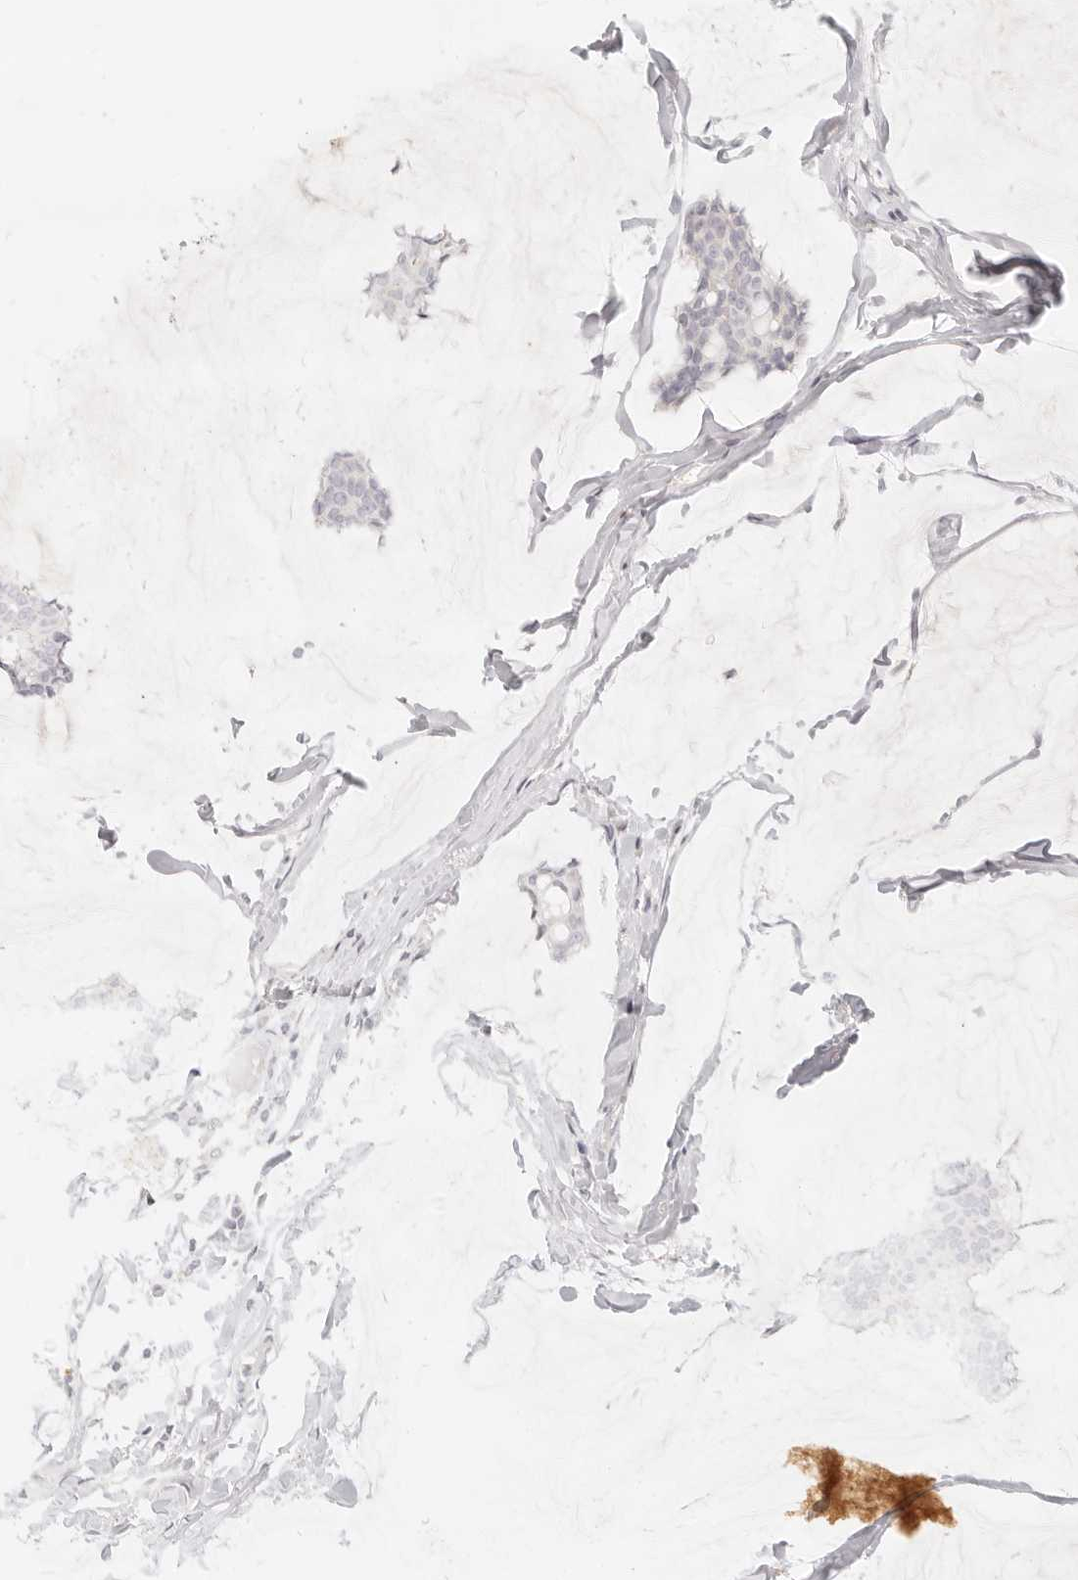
{"staining": {"intensity": "negative", "quantity": "none", "location": "none"}, "tissue": "breast cancer", "cell_type": "Tumor cells", "image_type": "cancer", "snomed": [{"axis": "morphology", "description": "Duct carcinoma"}, {"axis": "topography", "description": "Breast"}], "caption": "Image shows no protein positivity in tumor cells of breast intraductal carcinoma tissue.", "gene": "CNMD", "patient": {"sex": "female", "age": 93}}